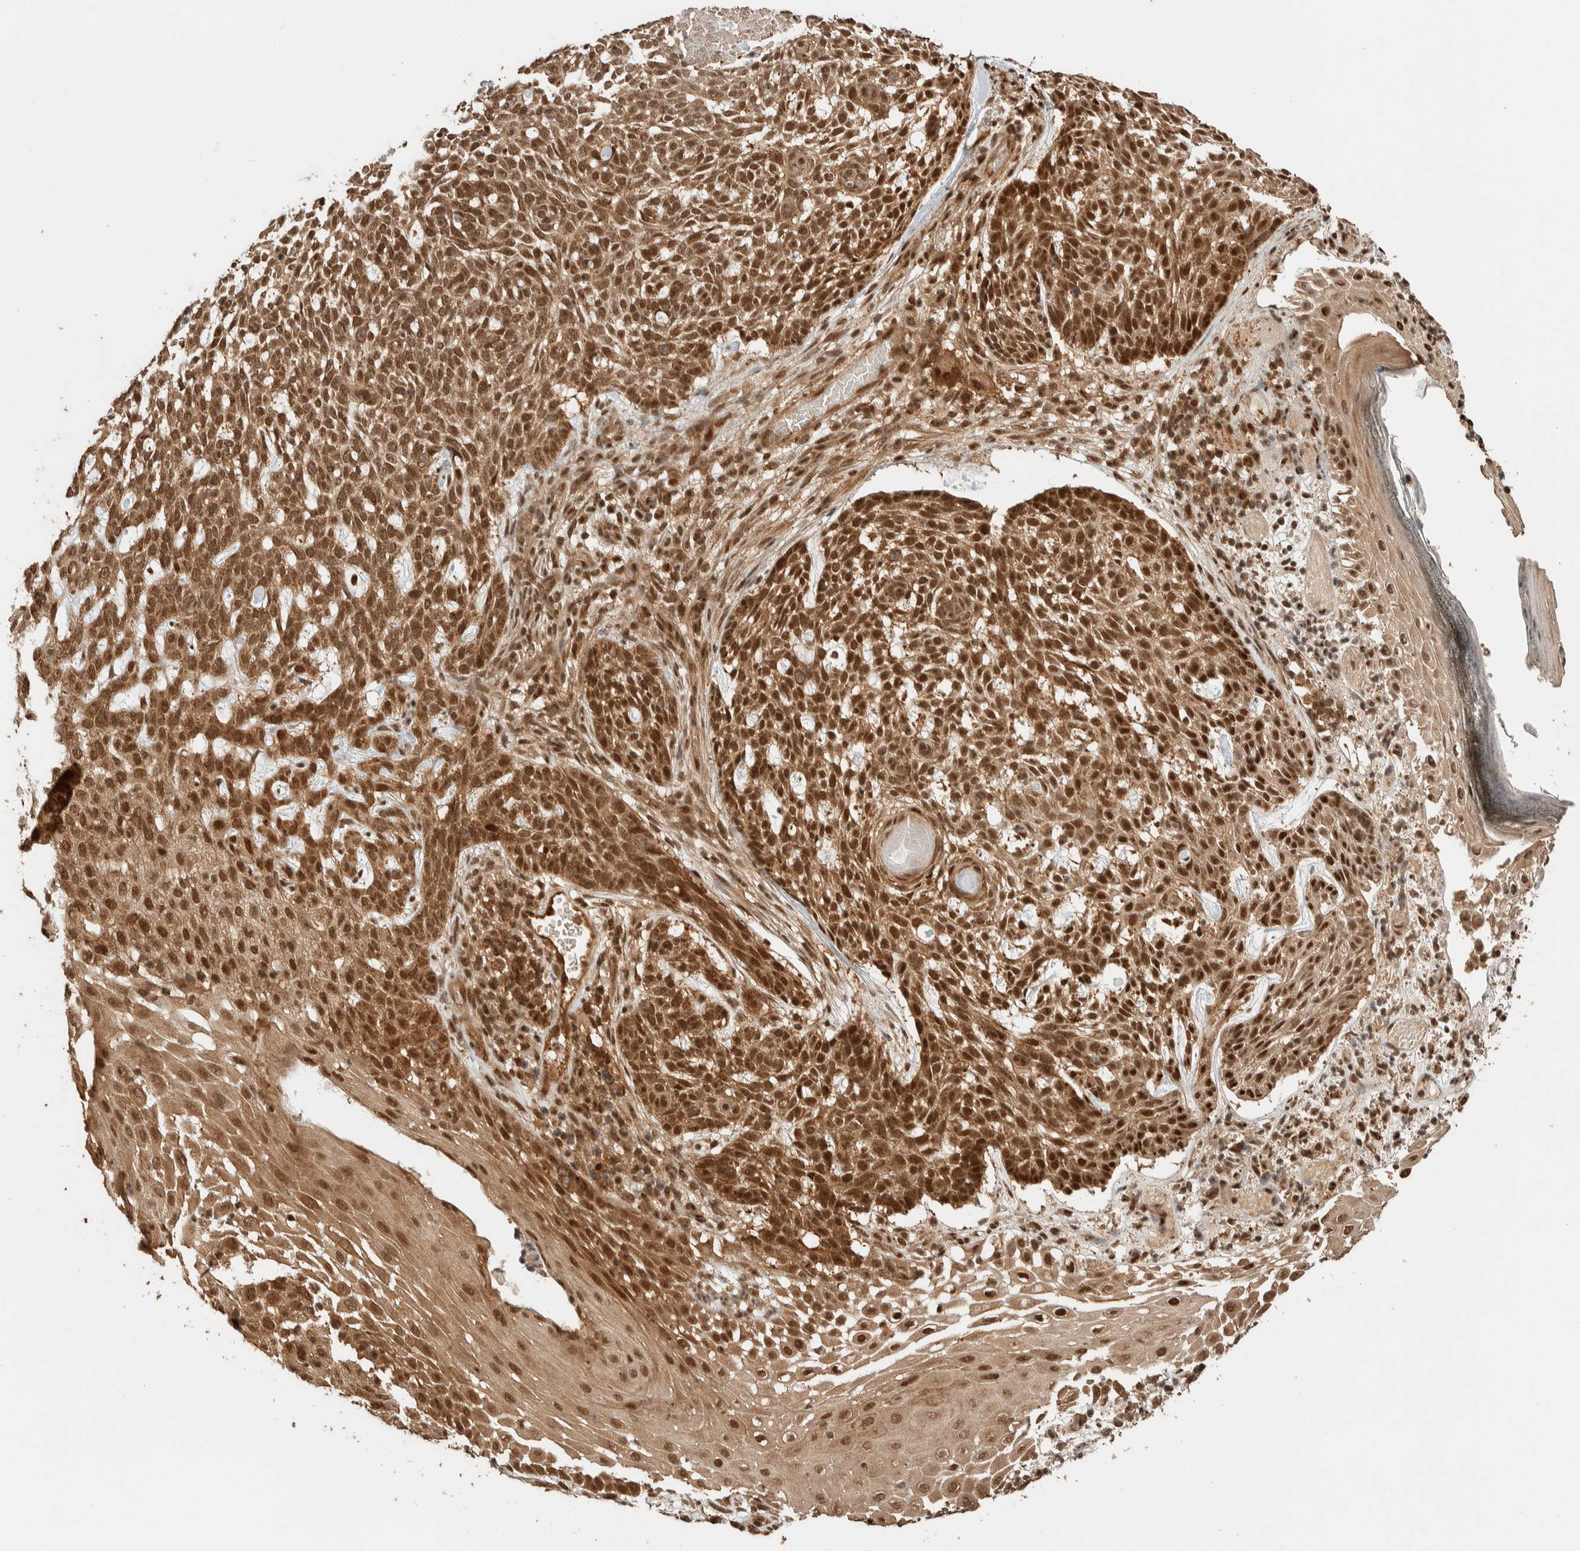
{"staining": {"intensity": "strong", "quantity": ">75%", "location": "cytoplasmic/membranous,nuclear"}, "tissue": "skin cancer", "cell_type": "Tumor cells", "image_type": "cancer", "snomed": [{"axis": "morphology", "description": "Basal cell carcinoma"}, {"axis": "topography", "description": "Skin"}], "caption": "Protein expression analysis of human skin cancer reveals strong cytoplasmic/membranous and nuclear positivity in about >75% of tumor cells. (DAB (3,3'-diaminobenzidine) = brown stain, brightfield microscopy at high magnification).", "gene": "ZBTB2", "patient": {"sex": "female", "age": 64}}